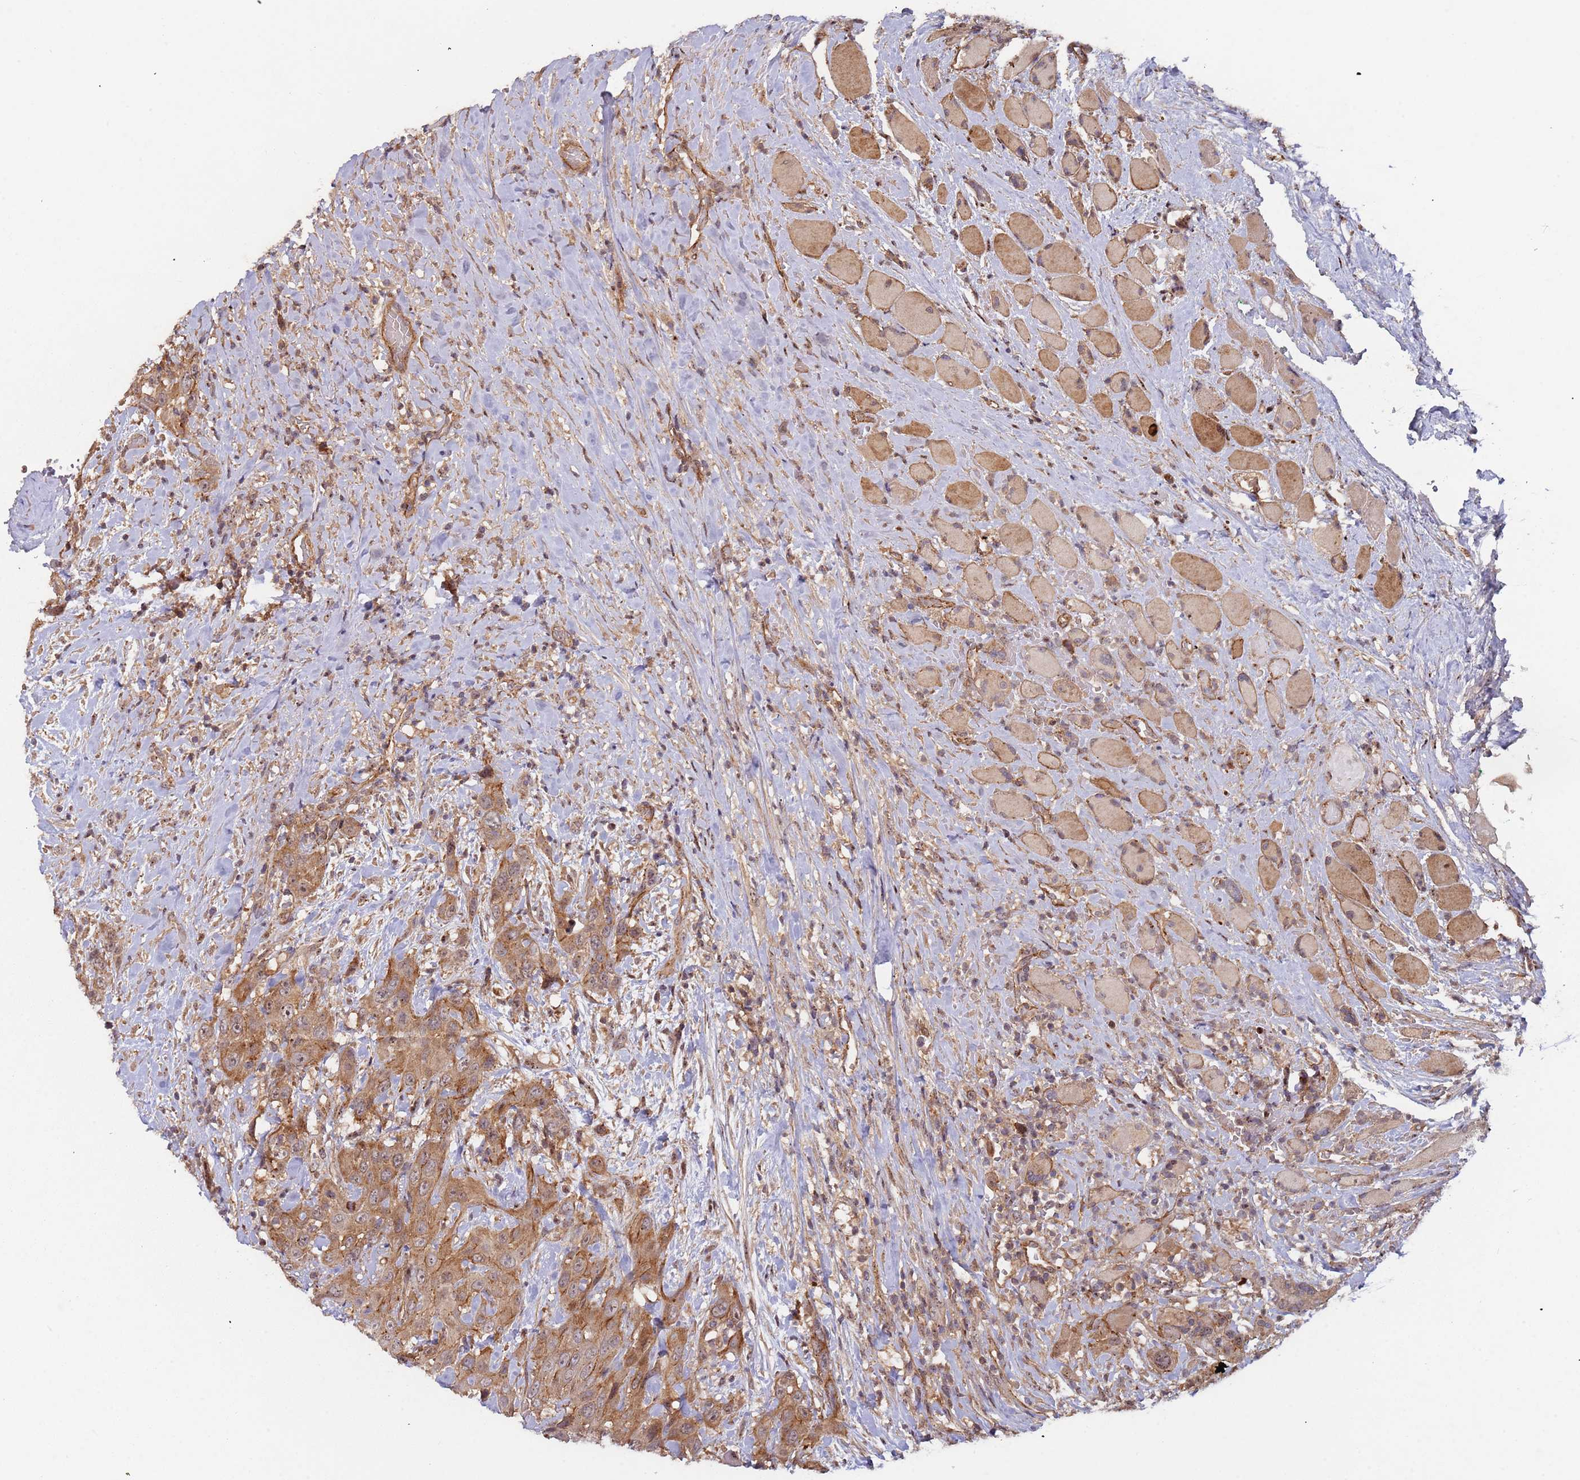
{"staining": {"intensity": "moderate", "quantity": ">75%", "location": "cytoplasmic/membranous"}, "tissue": "head and neck cancer", "cell_type": "Tumor cells", "image_type": "cancer", "snomed": [{"axis": "morphology", "description": "Squamous cell carcinoma, NOS"}, {"axis": "topography", "description": "Head-Neck"}], "caption": "Human head and neck cancer stained for a protein (brown) displays moderate cytoplasmic/membranous positive expression in approximately >75% of tumor cells.", "gene": "KANSL1L", "patient": {"sex": "male", "age": 81}}